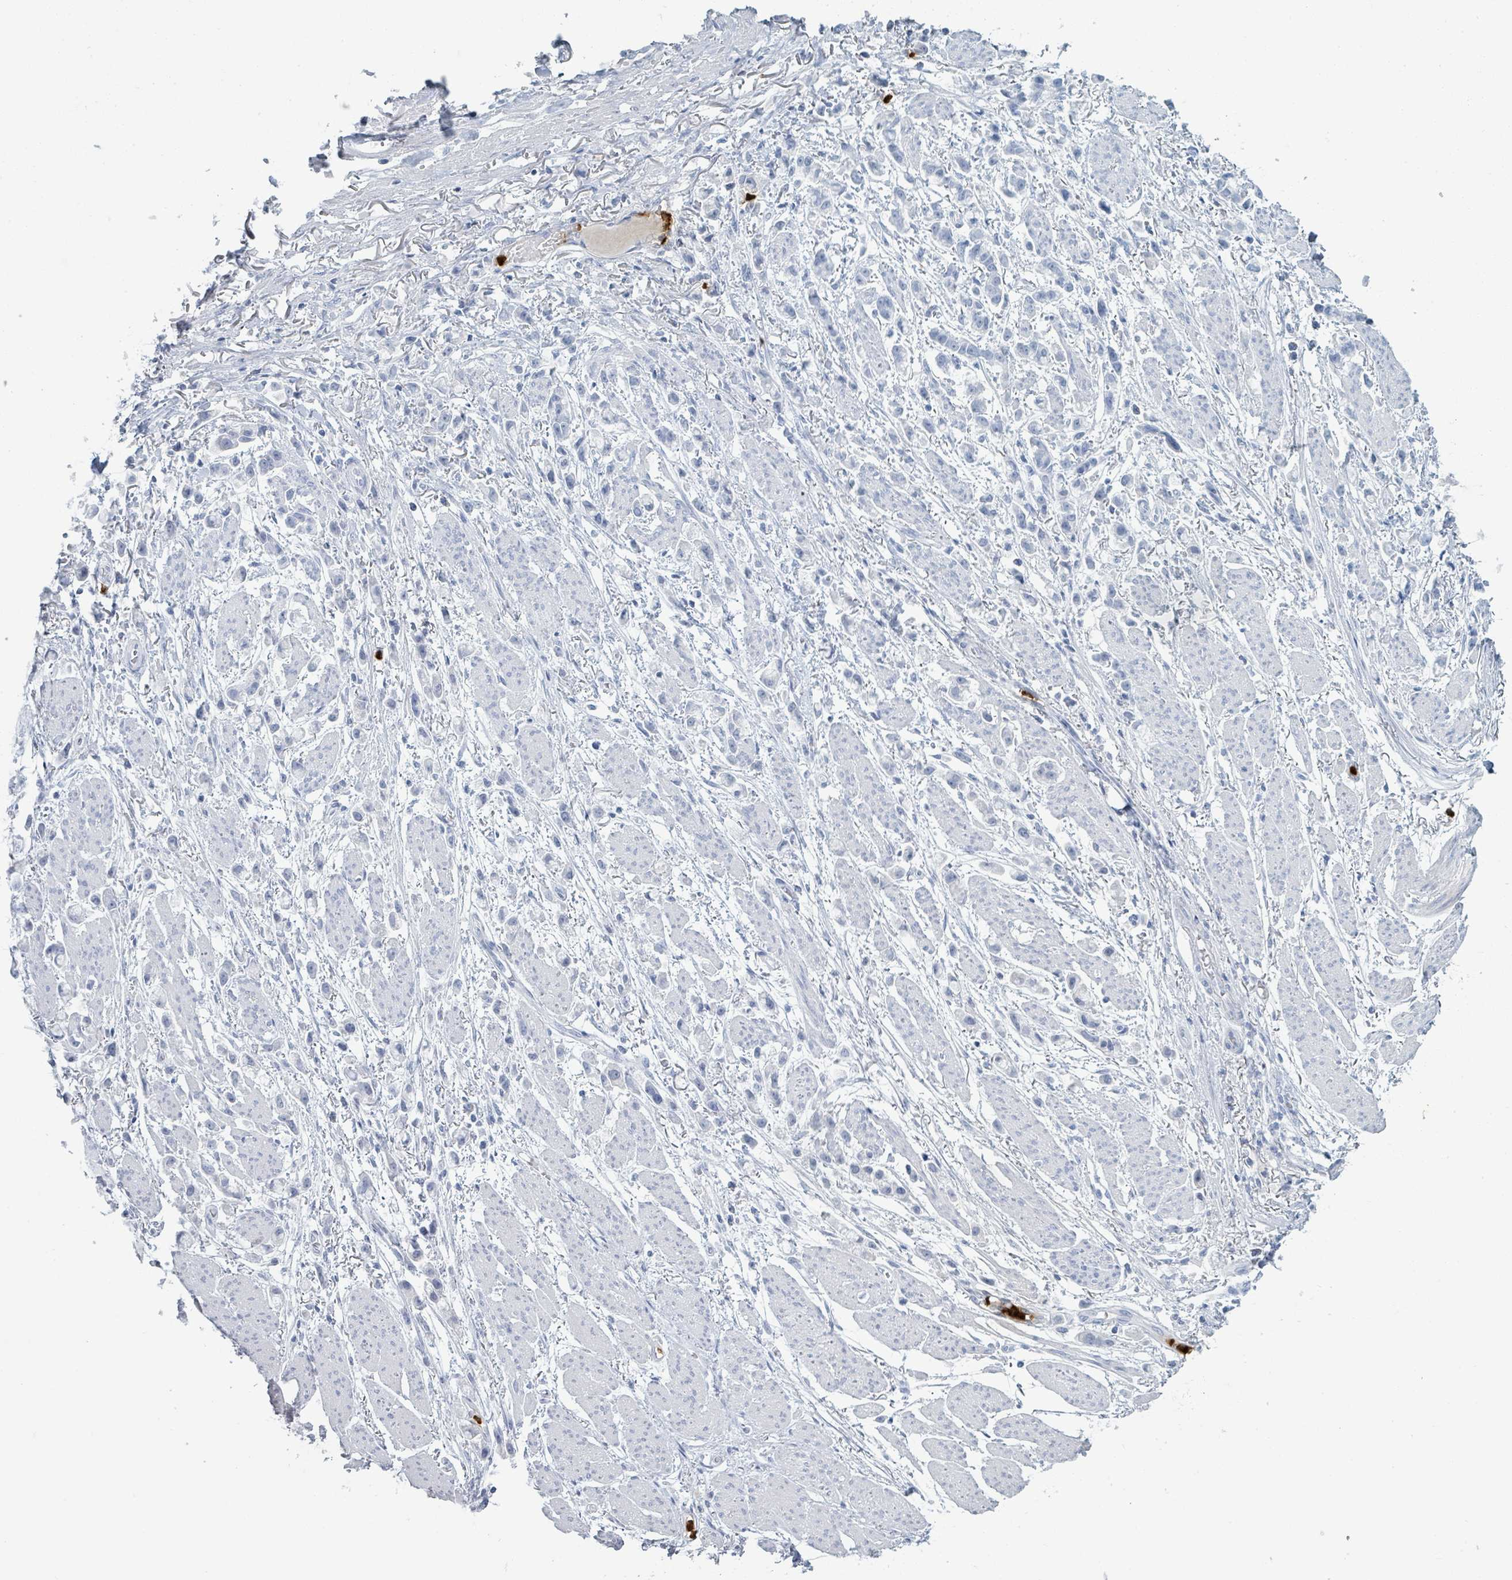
{"staining": {"intensity": "negative", "quantity": "none", "location": "none"}, "tissue": "stomach cancer", "cell_type": "Tumor cells", "image_type": "cancer", "snomed": [{"axis": "morphology", "description": "Adenocarcinoma, NOS"}, {"axis": "topography", "description": "Stomach"}], "caption": "Tumor cells show no significant protein staining in stomach cancer (adenocarcinoma).", "gene": "DEFA4", "patient": {"sex": "female", "age": 81}}